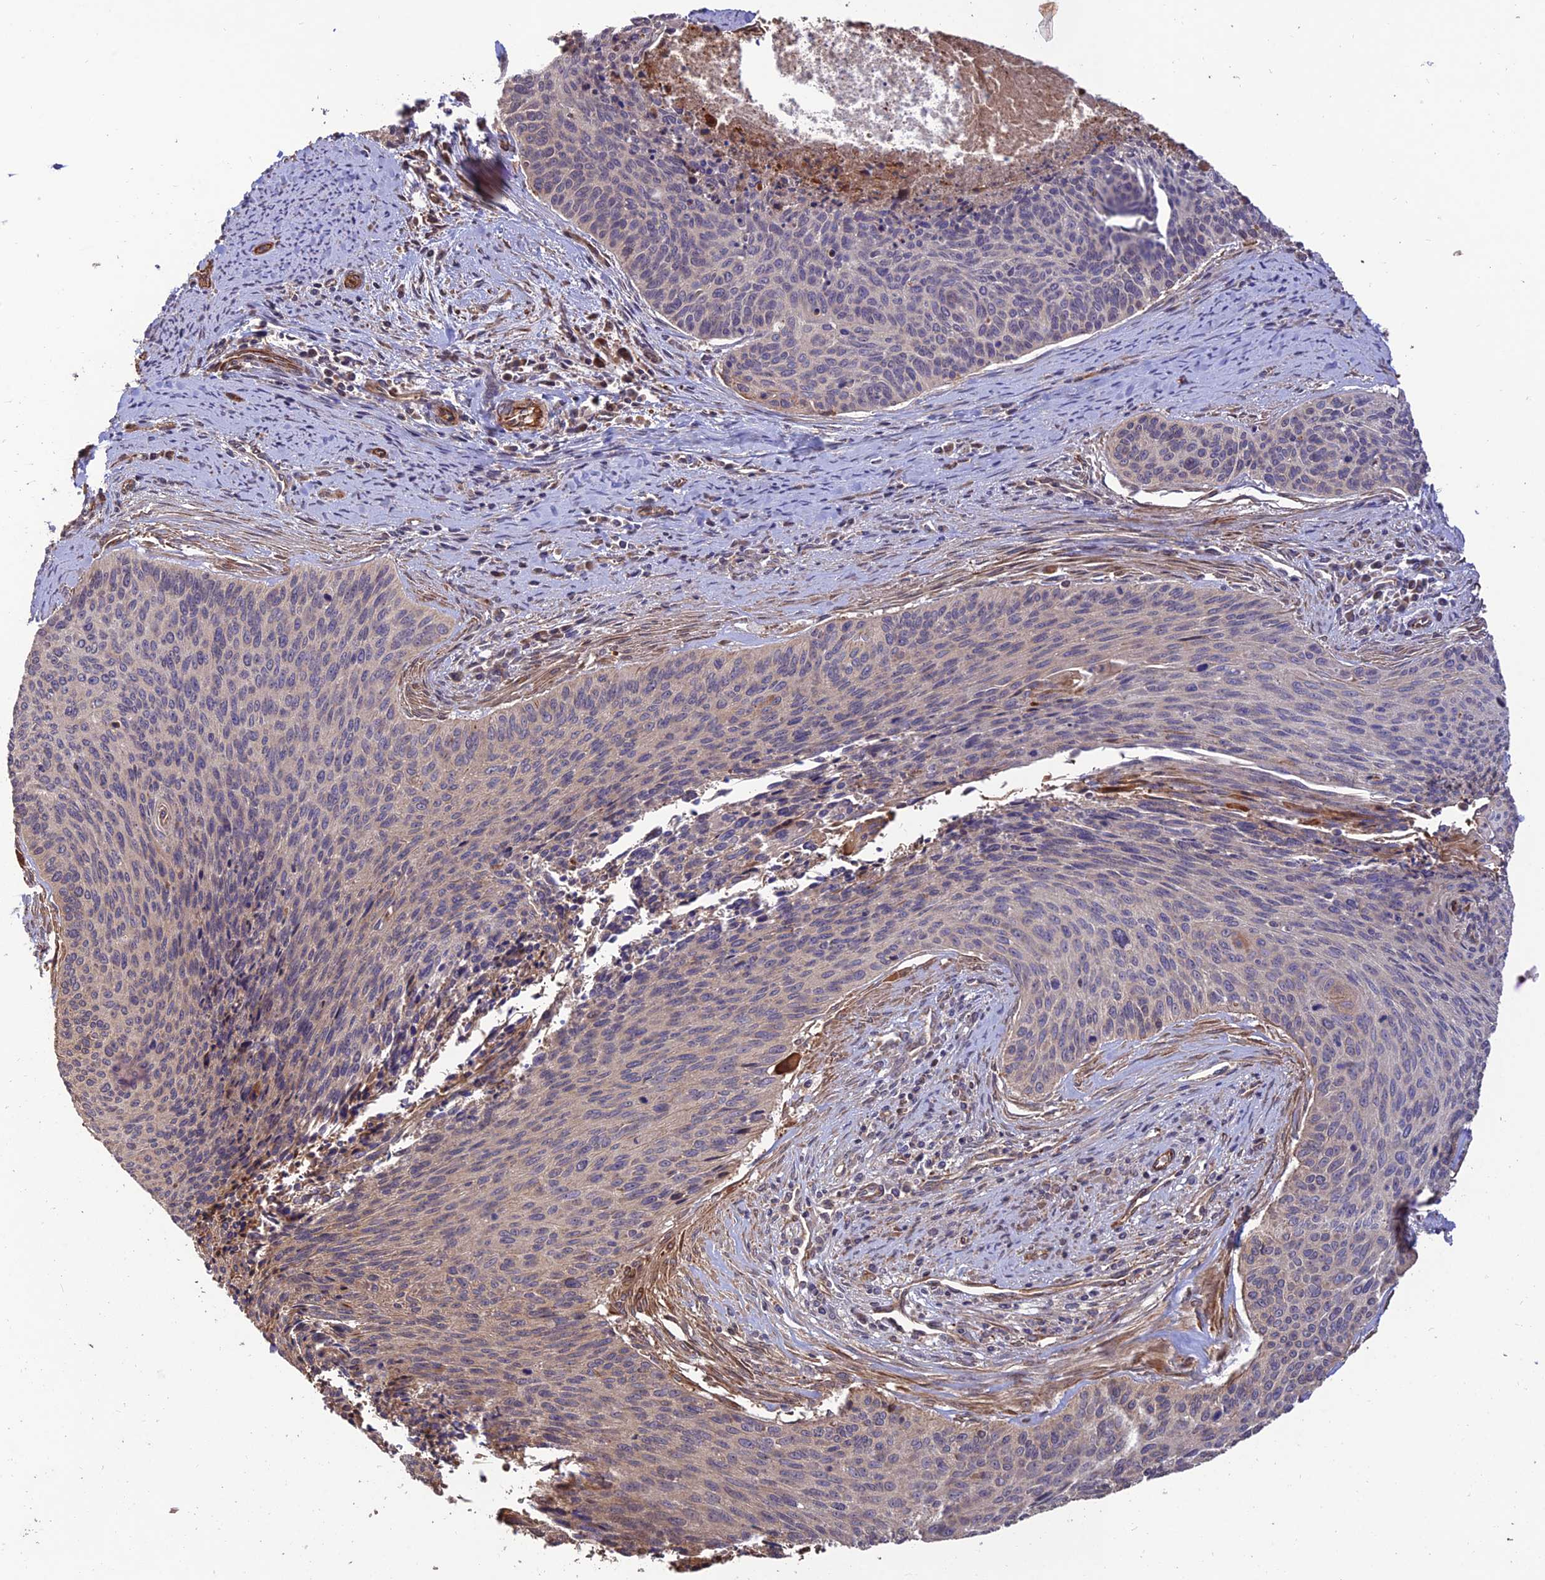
{"staining": {"intensity": "weak", "quantity": "<25%", "location": "cytoplasmic/membranous"}, "tissue": "cervical cancer", "cell_type": "Tumor cells", "image_type": "cancer", "snomed": [{"axis": "morphology", "description": "Squamous cell carcinoma, NOS"}, {"axis": "topography", "description": "Cervix"}], "caption": "This is an immunohistochemistry (IHC) histopathology image of human squamous cell carcinoma (cervical). There is no expression in tumor cells.", "gene": "CREBL2", "patient": {"sex": "female", "age": 55}}